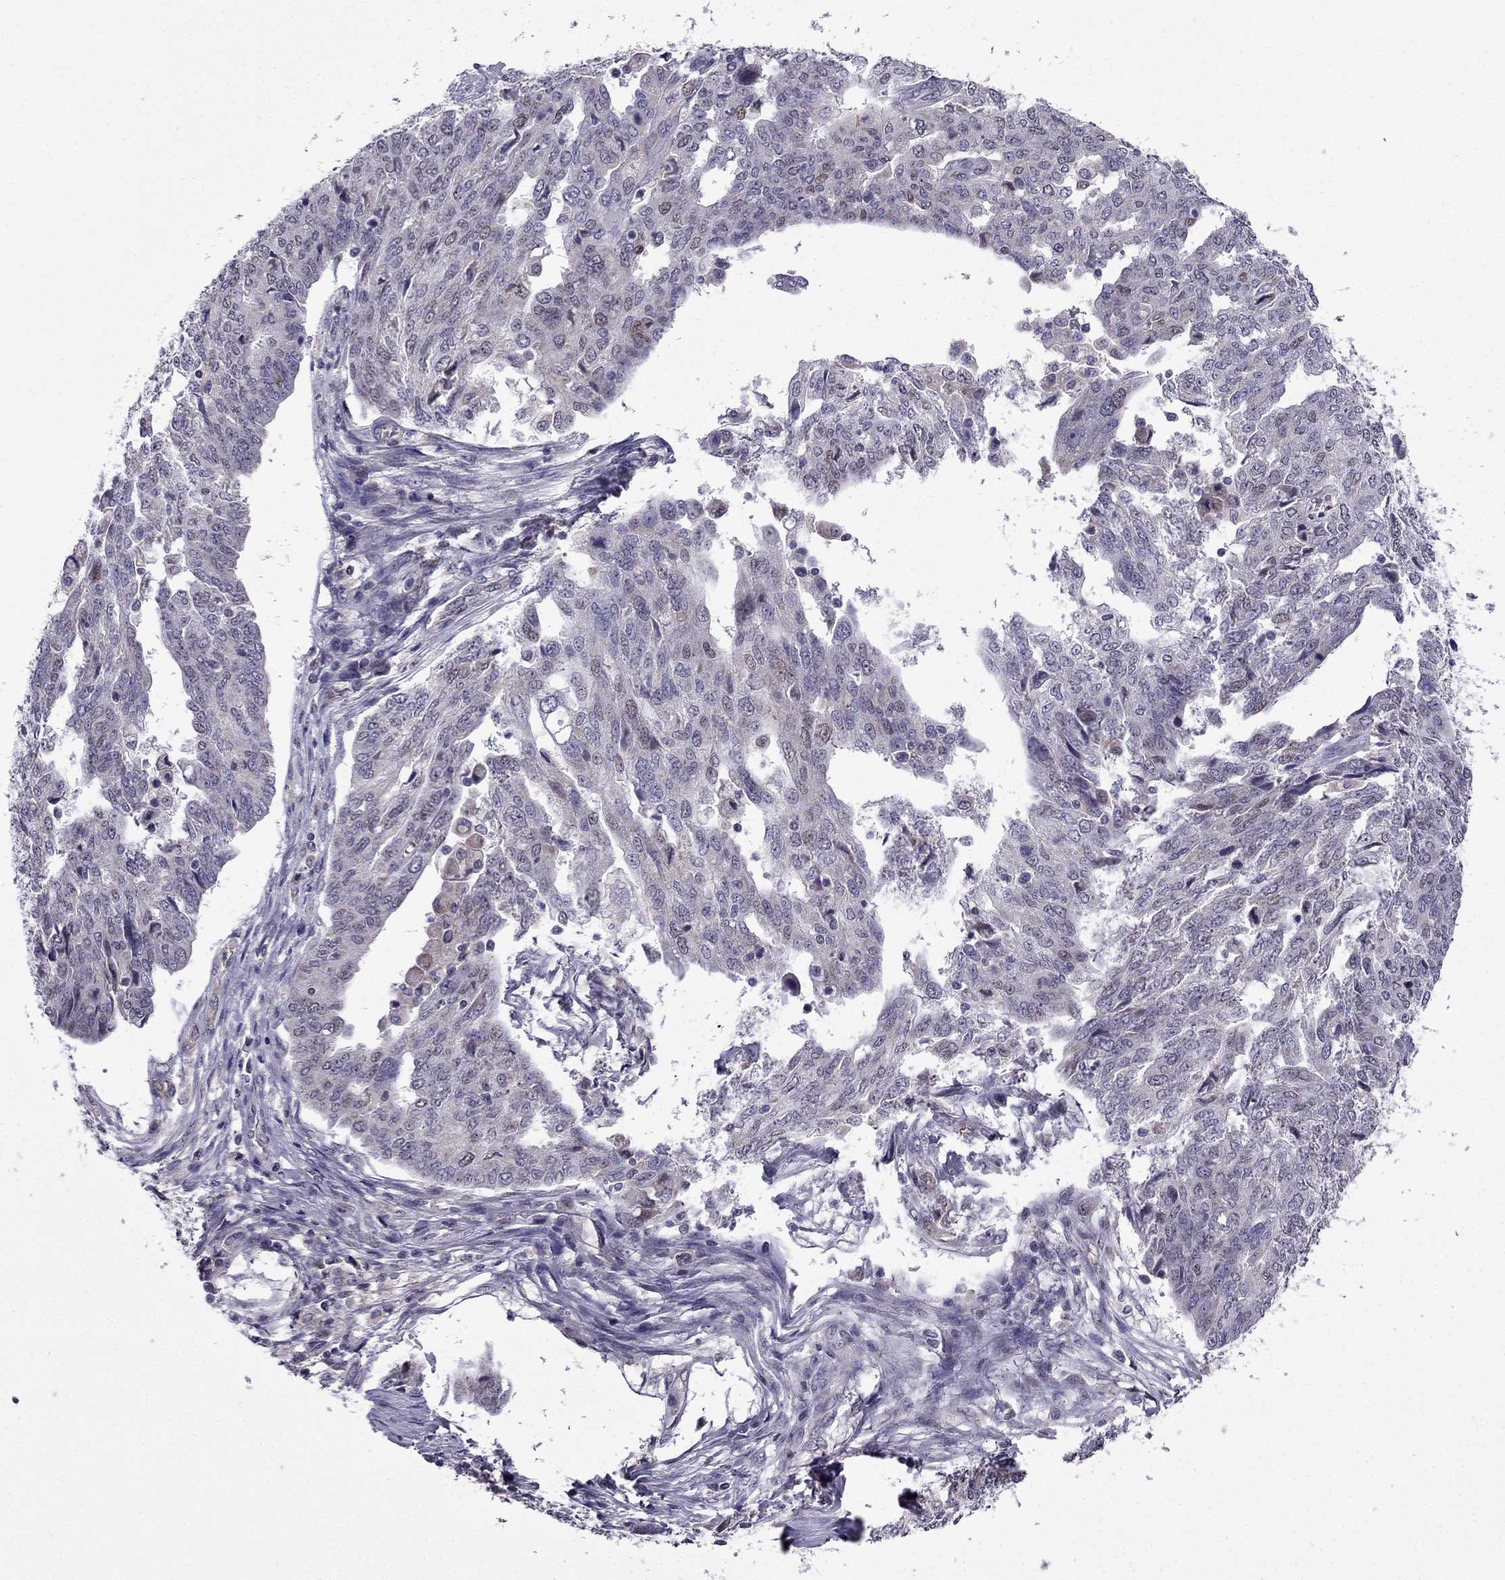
{"staining": {"intensity": "negative", "quantity": "none", "location": "none"}, "tissue": "ovarian cancer", "cell_type": "Tumor cells", "image_type": "cancer", "snomed": [{"axis": "morphology", "description": "Cystadenocarcinoma, serous, NOS"}, {"axis": "topography", "description": "Ovary"}], "caption": "Immunohistochemistry (IHC) image of neoplastic tissue: human serous cystadenocarcinoma (ovarian) stained with DAB (3,3'-diaminobenzidine) reveals no significant protein positivity in tumor cells.", "gene": "SLC6A2", "patient": {"sex": "female", "age": 67}}